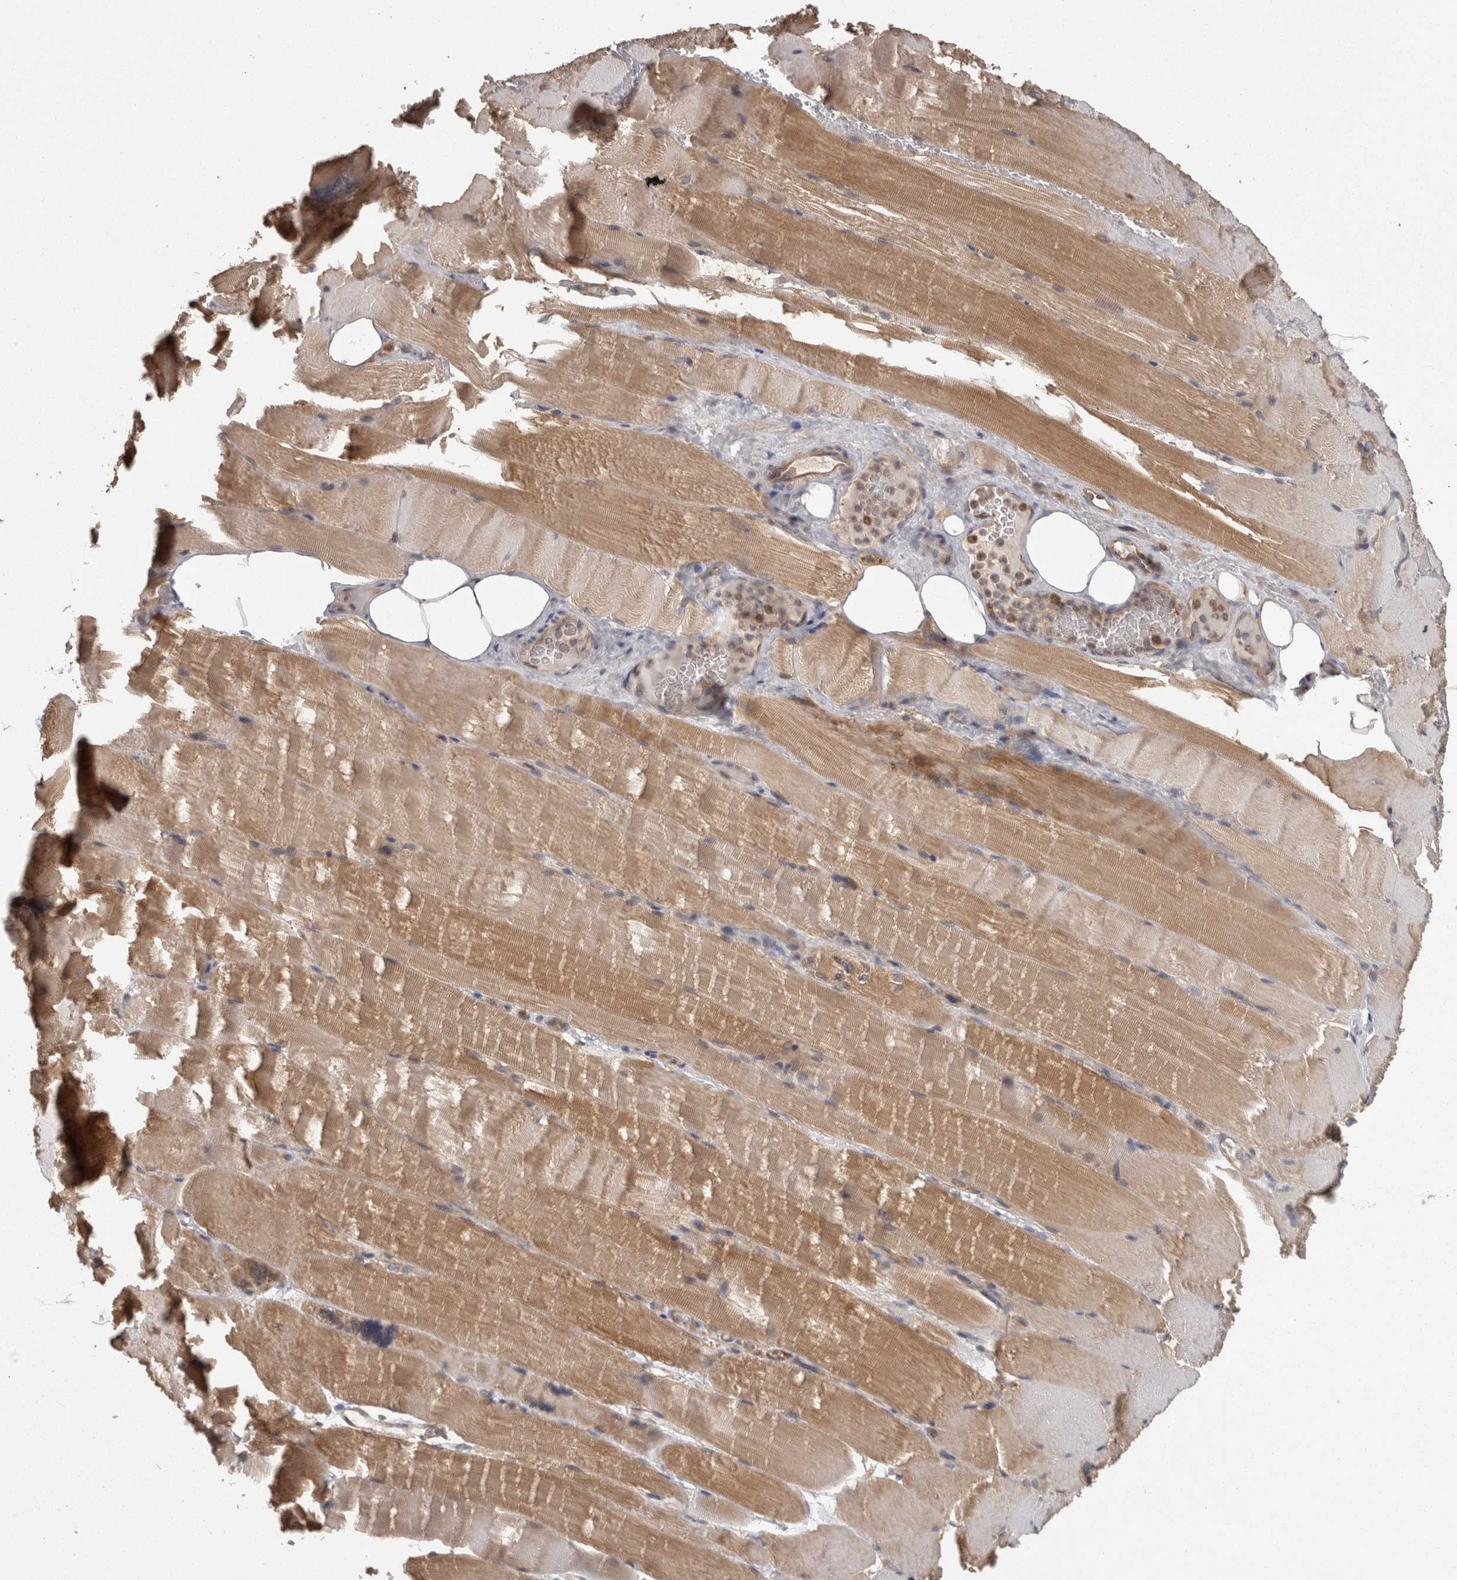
{"staining": {"intensity": "moderate", "quantity": ">75%", "location": "cytoplasmic/membranous"}, "tissue": "skeletal muscle", "cell_type": "Myocytes", "image_type": "normal", "snomed": [{"axis": "morphology", "description": "Normal tissue, NOS"}, {"axis": "topography", "description": "Skeletal muscle"}, {"axis": "topography", "description": "Parathyroid gland"}], "caption": "Moderate cytoplasmic/membranous protein expression is seen in about >75% of myocytes in skeletal muscle.", "gene": "SMCR8", "patient": {"sex": "female", "age": 37}}